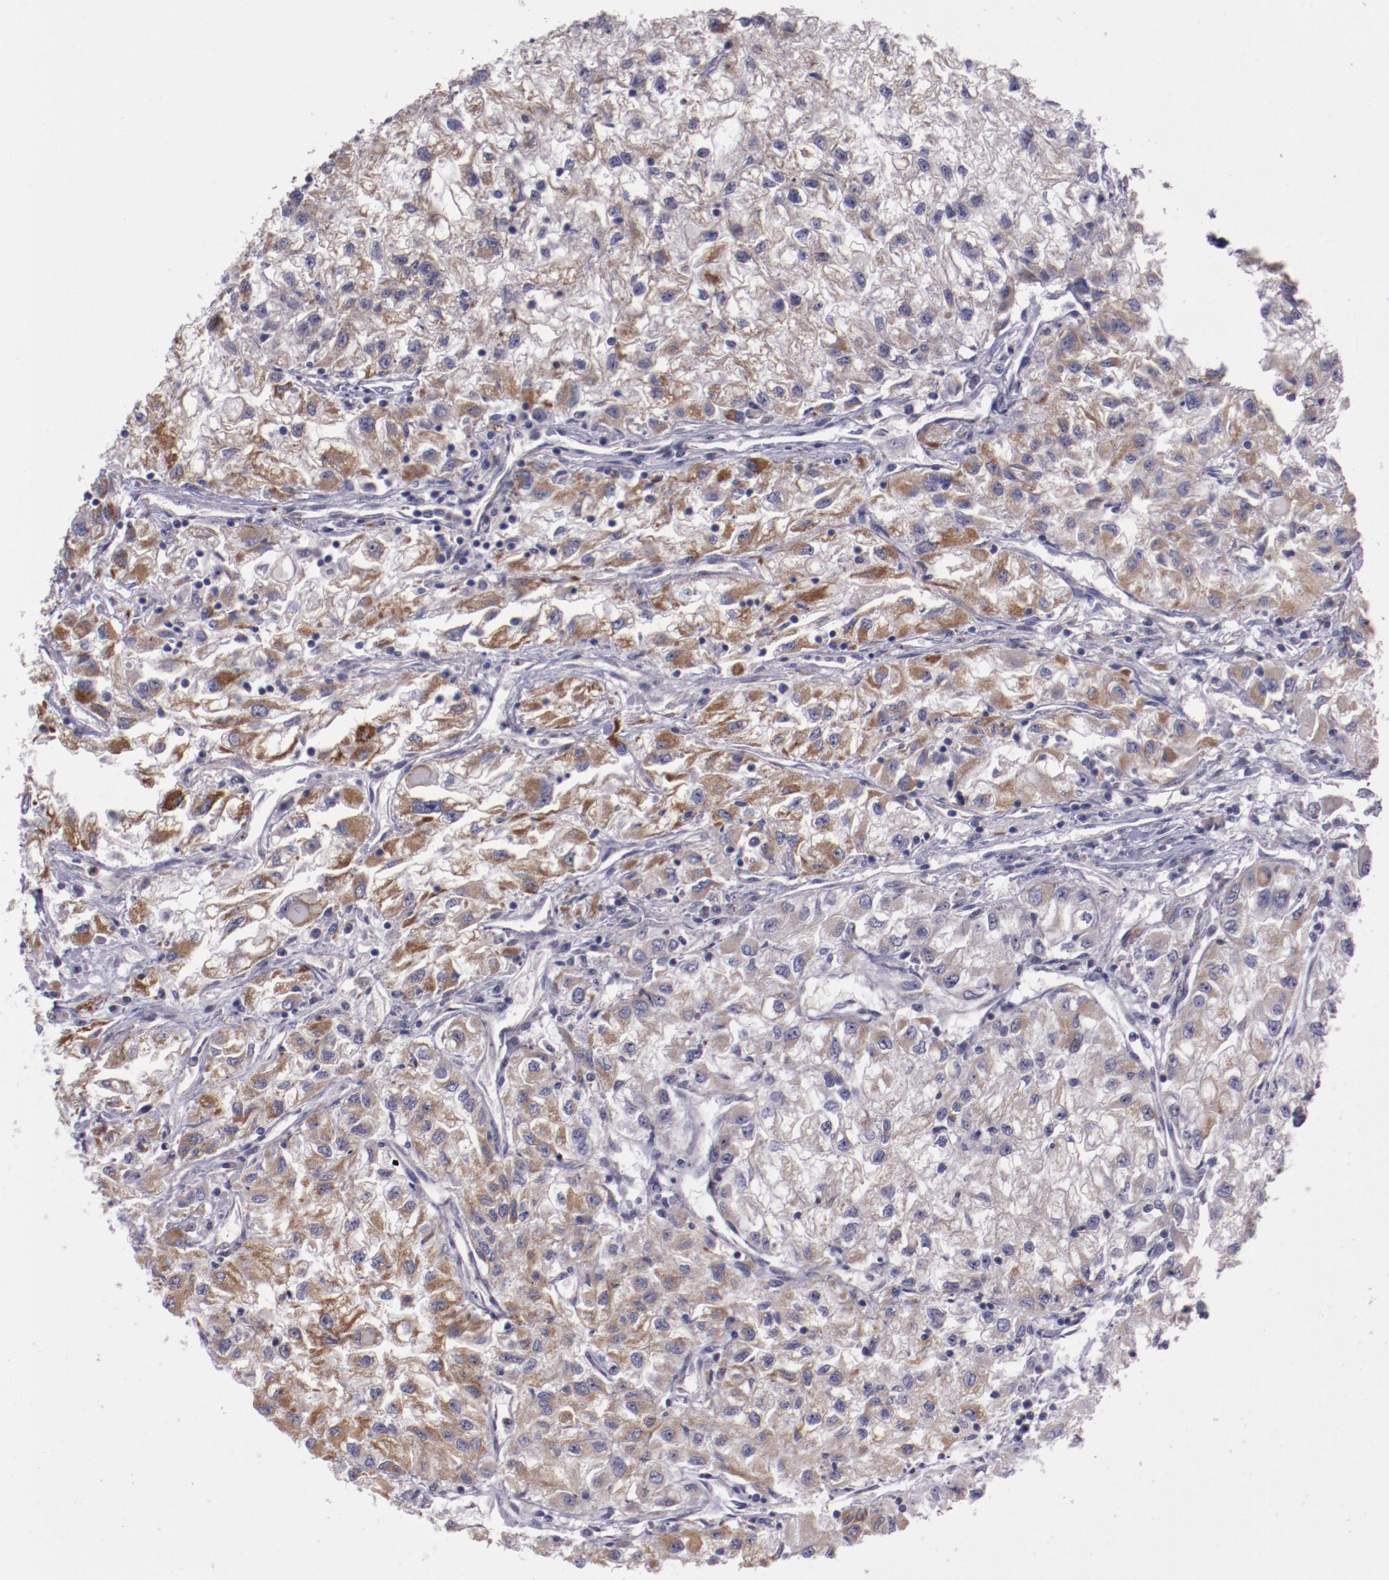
{"staining": {"intensity": "moderate", "quantity": "25%-75%", "location": "cytoplasmic/membranous"}, "tissue": "renal cancer", "cell_type": "Tumor cells", "image_type": "cancer", "snomed": [{"axis": "morphology", "description": "Adenocarcinoma, NOS"}, {"axis": "topography", "description": "Kidney"}], "caption": "Adenocarcinoma (renal) was stained to show a protein in brown. There is medium levels of moderate cytoplasmic/membranous positivity in about 25%-75% of tumor cells.", "gene": "LONP1", "patient": {"sex": "male", "age": 59}}